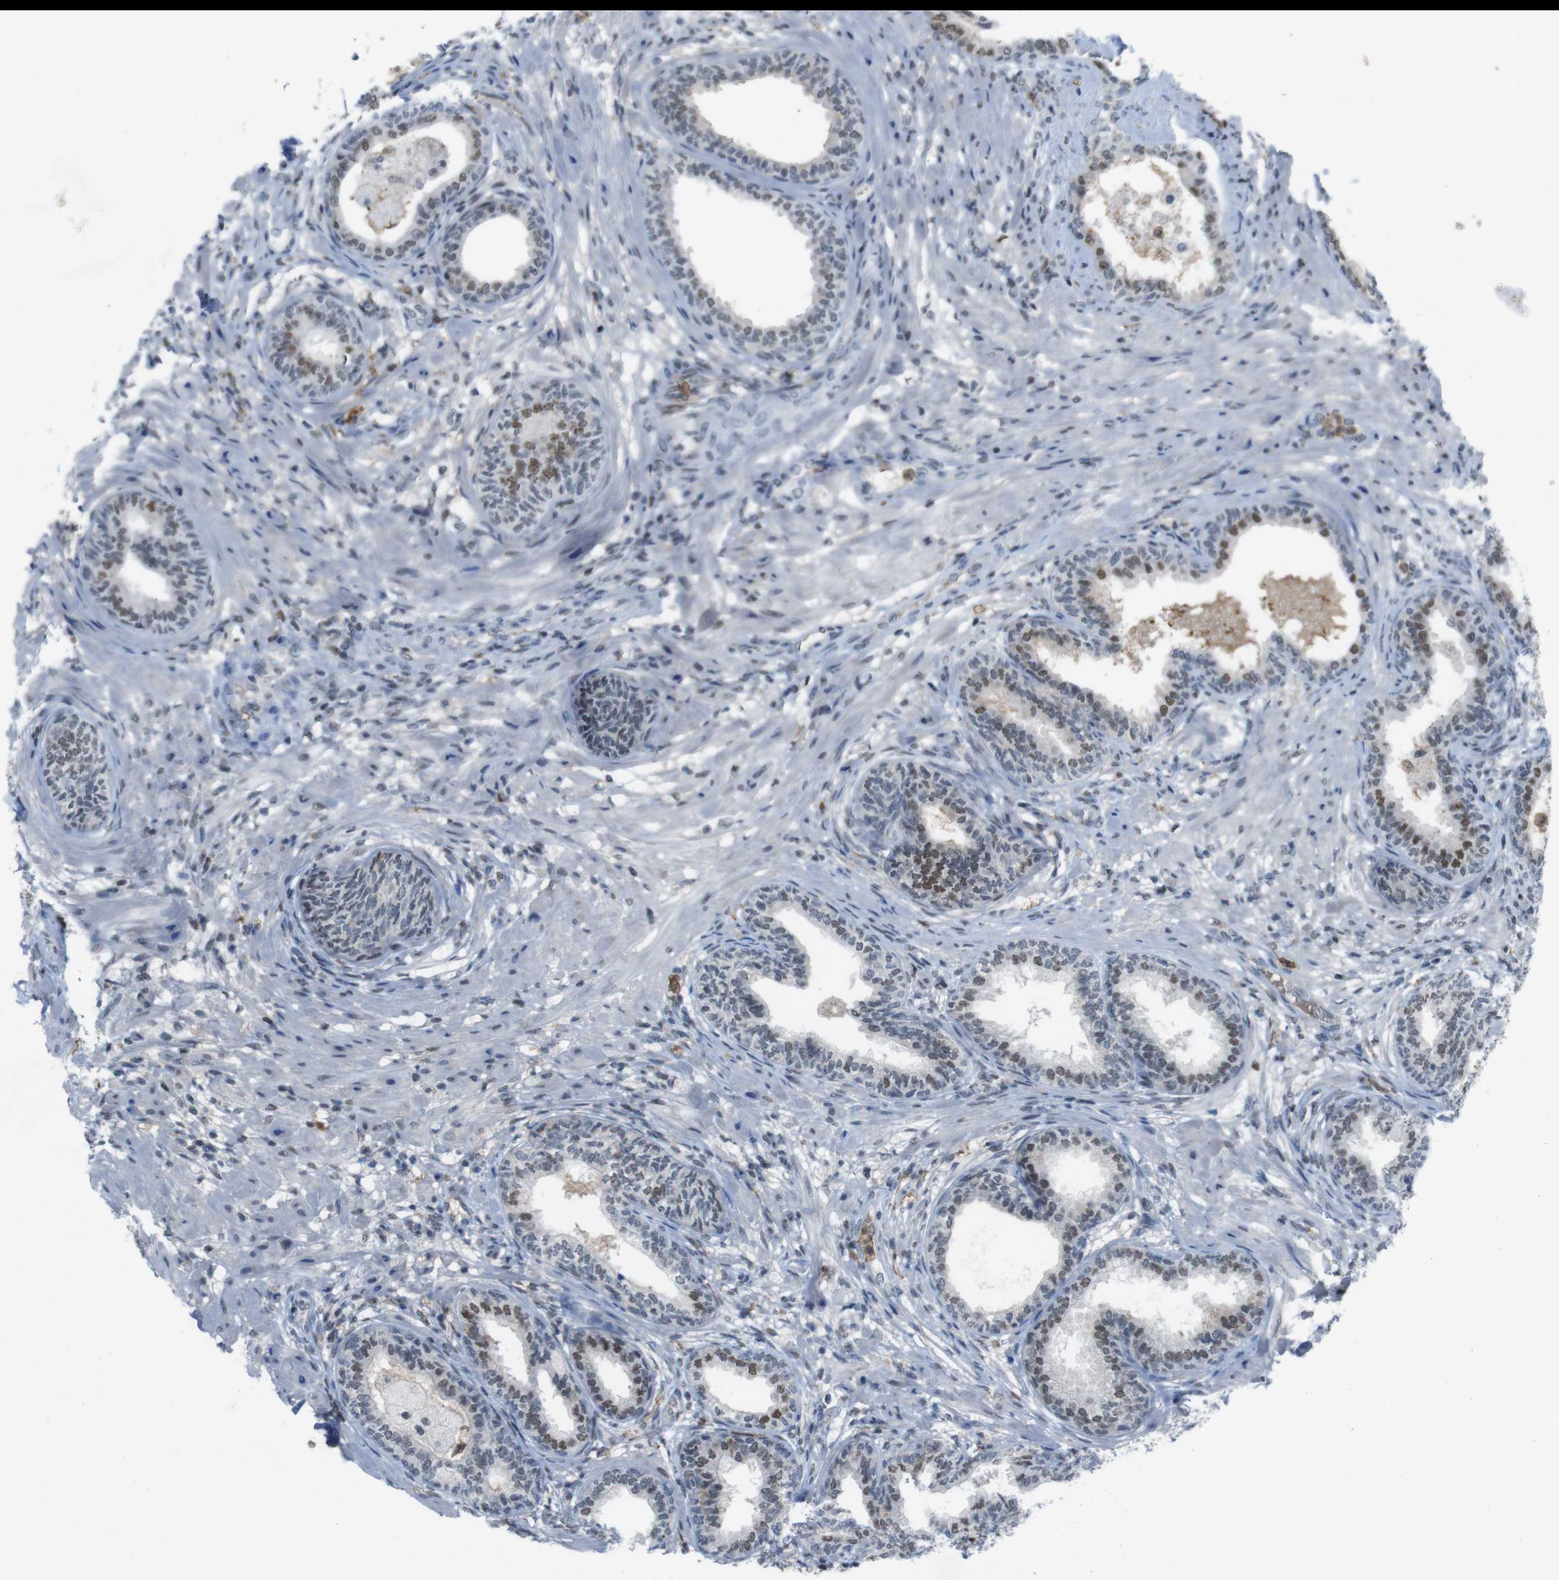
{"staining": {"intensity": "moderate", "quantity": "25%-75%", "location": "nuclear"}, "tissue": "prostate", "cell_type": "Glandular cells", "image_type": "normal", "snomed": [{"axis": "morphology", "description": "Normal tissue, NOS"}, {"axis": "topography", "description": "Prostate"}], "caption": "Moderate nuclear positivity for a protein is seen in approximately 25%-75% of glandular cells of benign prostate using immunohistochemistry.", "gene": "SUB1", "patient": {"sex": "male", "age": 76}}